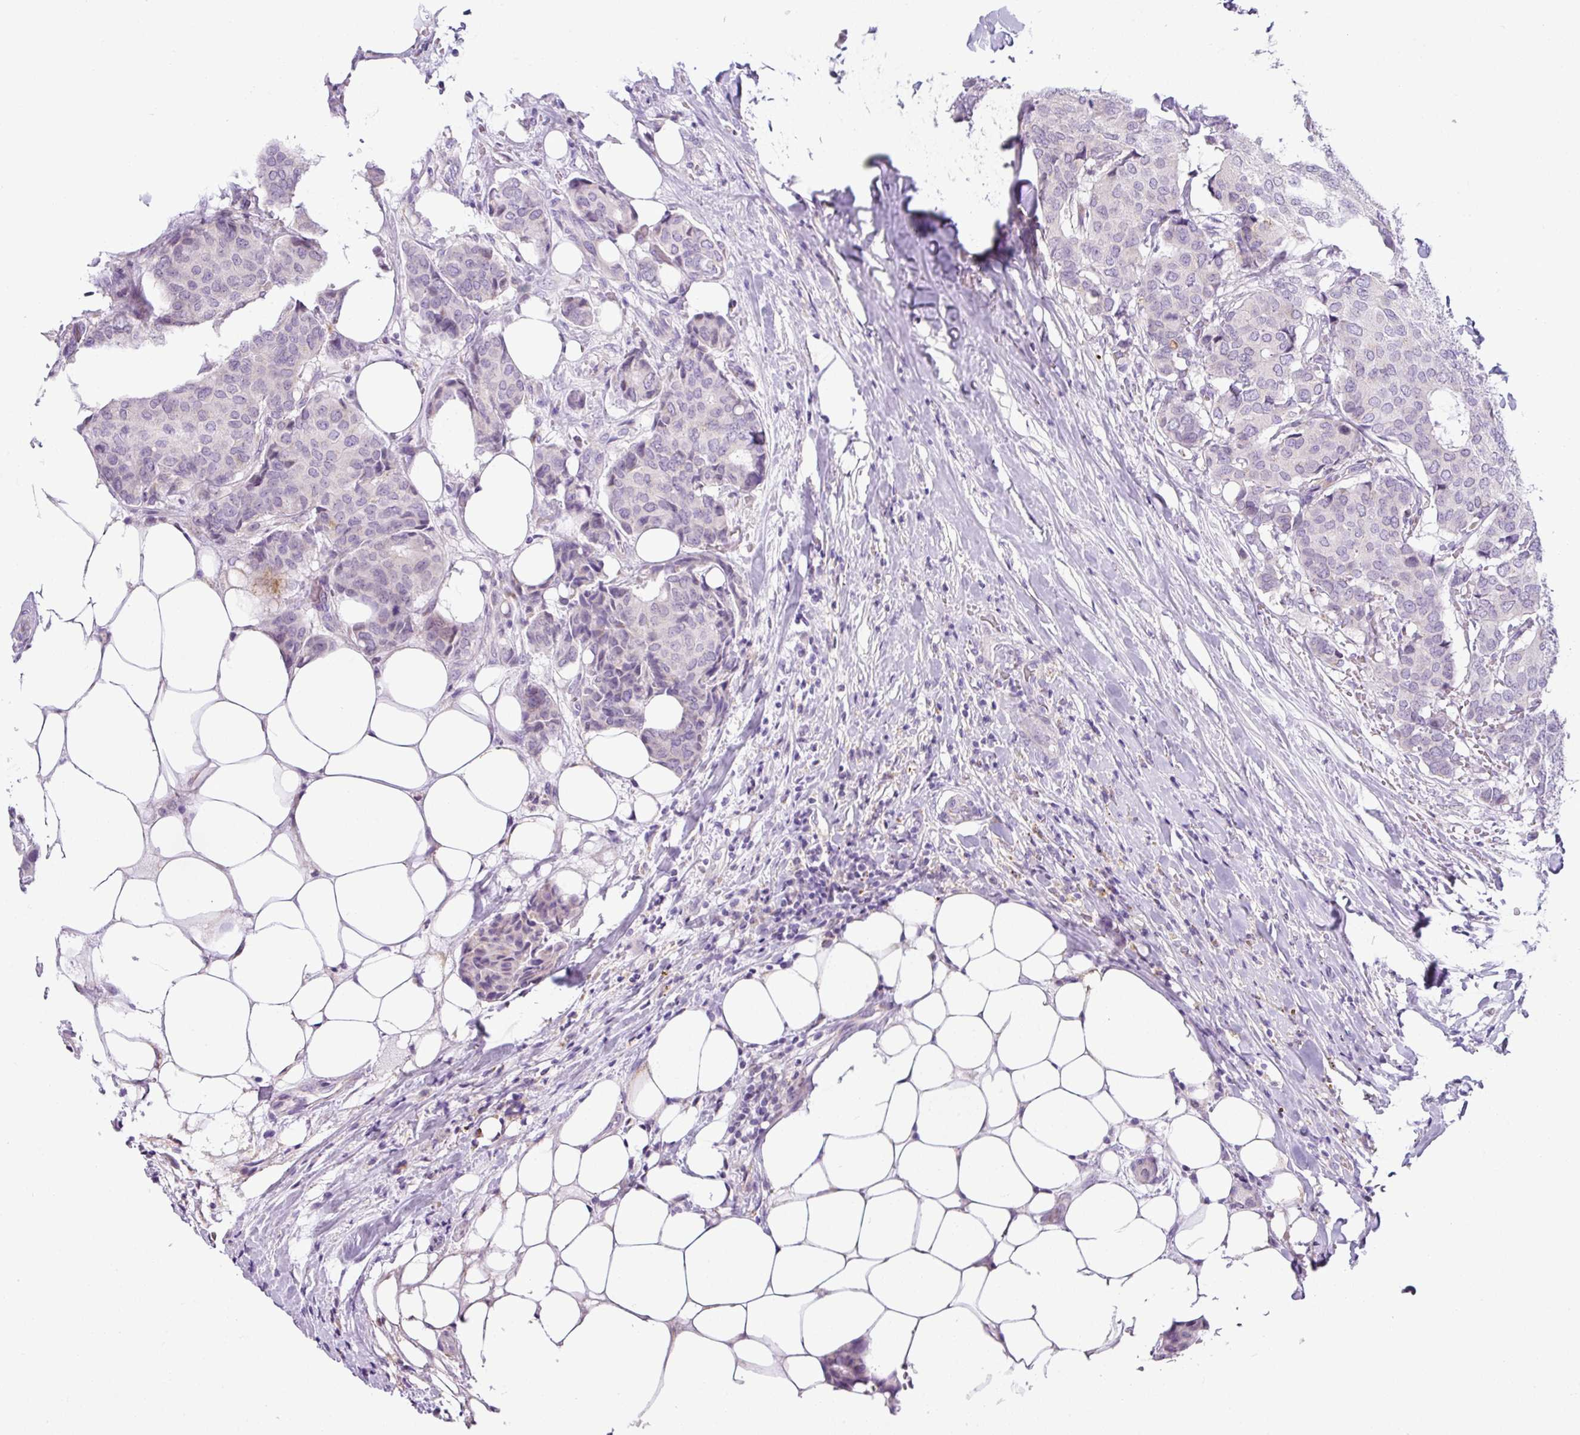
{"staining": {"intensity": "negative", "quantity": "none", "location": "none"}, "tissue": "breast cancer", "cell_type": "Tumor cells", "image_type": "cancer", "snomed": [{"axis": "morphology", "description": "Duct carcinoma"}, {"axis": "topography", "description": "Breast"}], "caption": "Immunohistochemical staining of intraductal carcinoma (breast) exhibits no significant expression in tumor cells.", "gene": "HMCN2", "patient": {"sex": "female", "age": 75}}